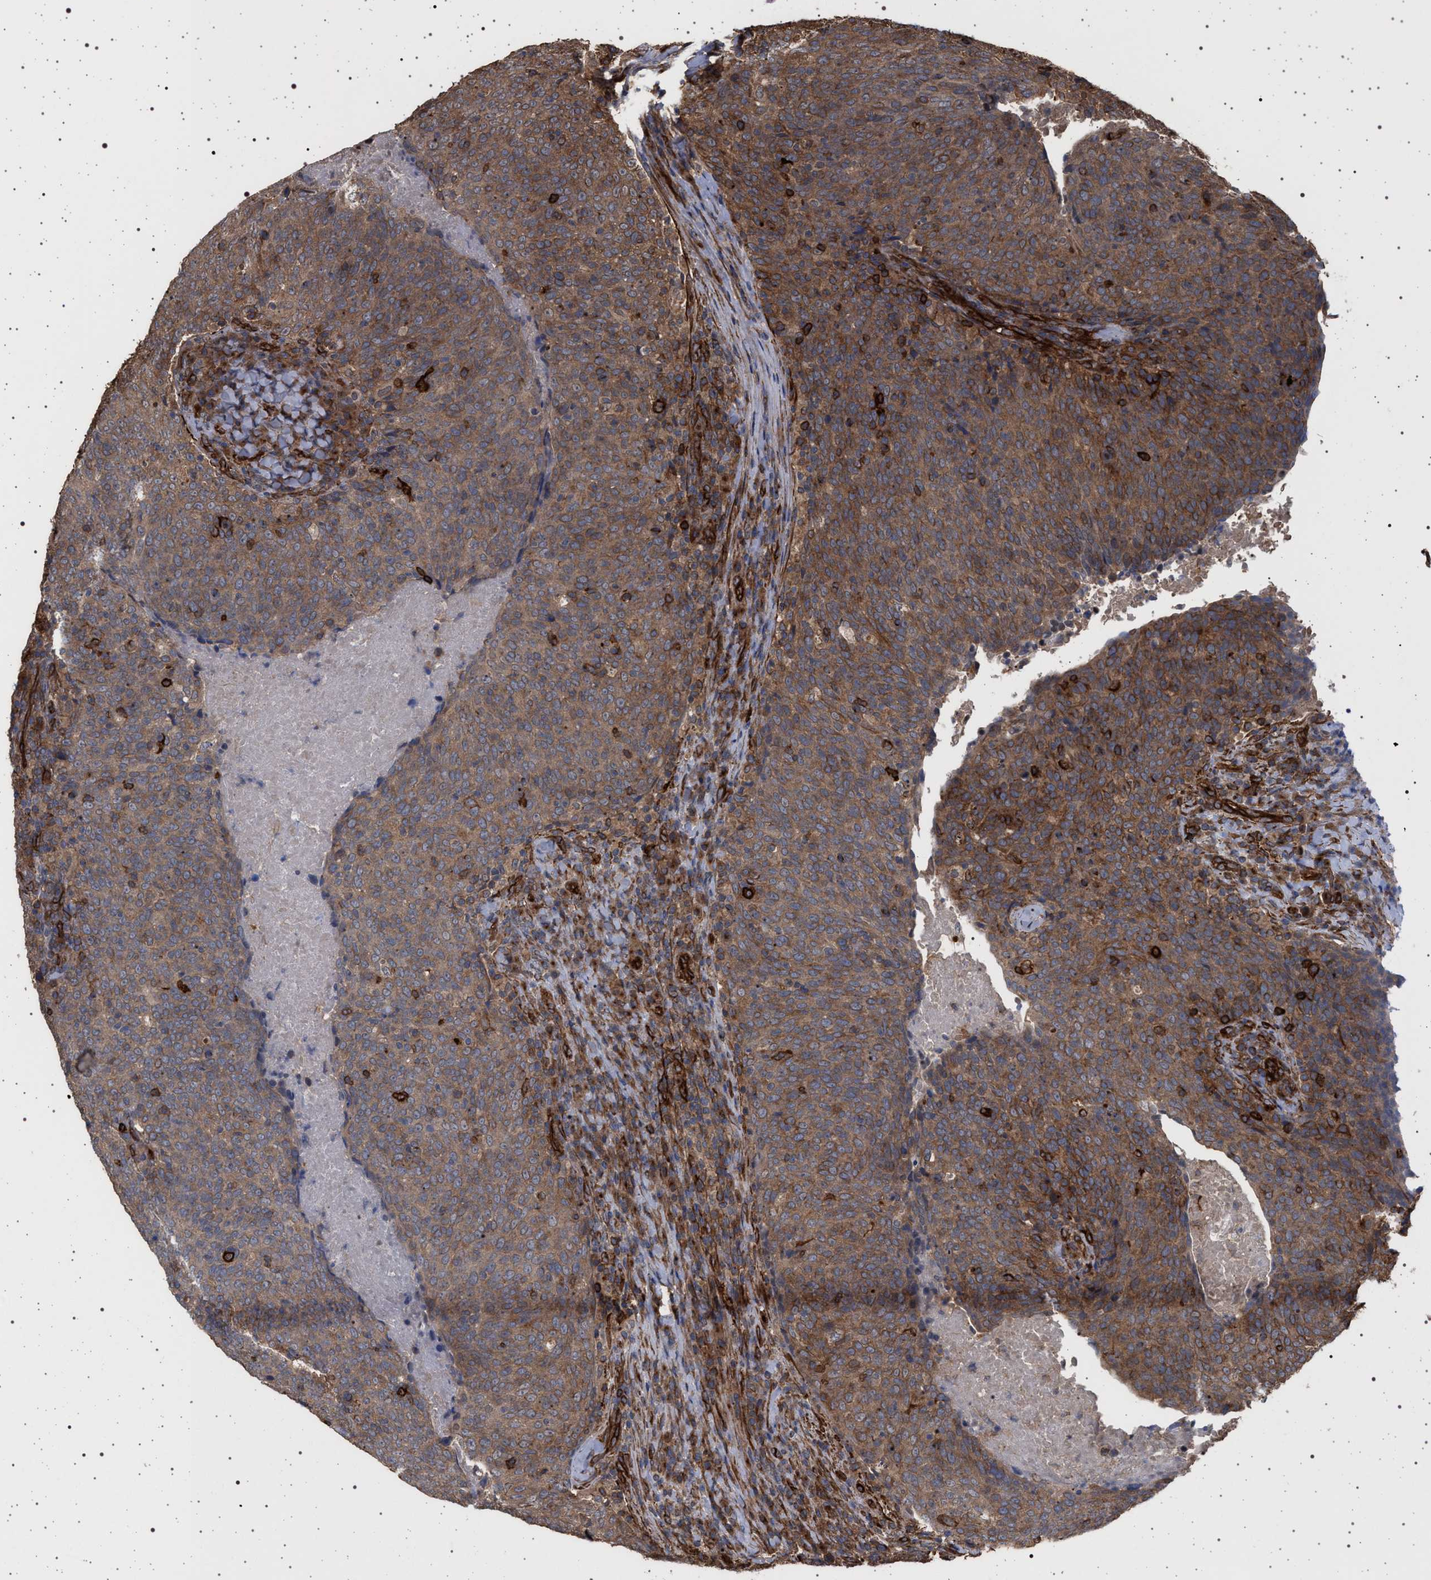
{"staining": {"intensity": "moderate", "quantity": ">75%", "location": "cytoplasmic/membranous"}, "tissue": "head and neck cancer", "cell_type": "Tumor cells", "image_type": "cancer", "snomed": [{"axis": "morphology", "description": "Squamous cell carcinoma, NOS"}, {"axis": "morphology", "description": "Squamous cell carcinoma, metastatic, NOS"}, {"axis": "topography", "description": "Lymph node"}, {"axis": "topography", "description": "Head-Neck"}], "caption": "Head and neck cancer (squamous cell carcinoma) stained for a protein reveals moderate cytoplasmic/membranous positivity in tumor cells.", "gene": "IFT20", "patient": {"sex": "male", "age": 62}}